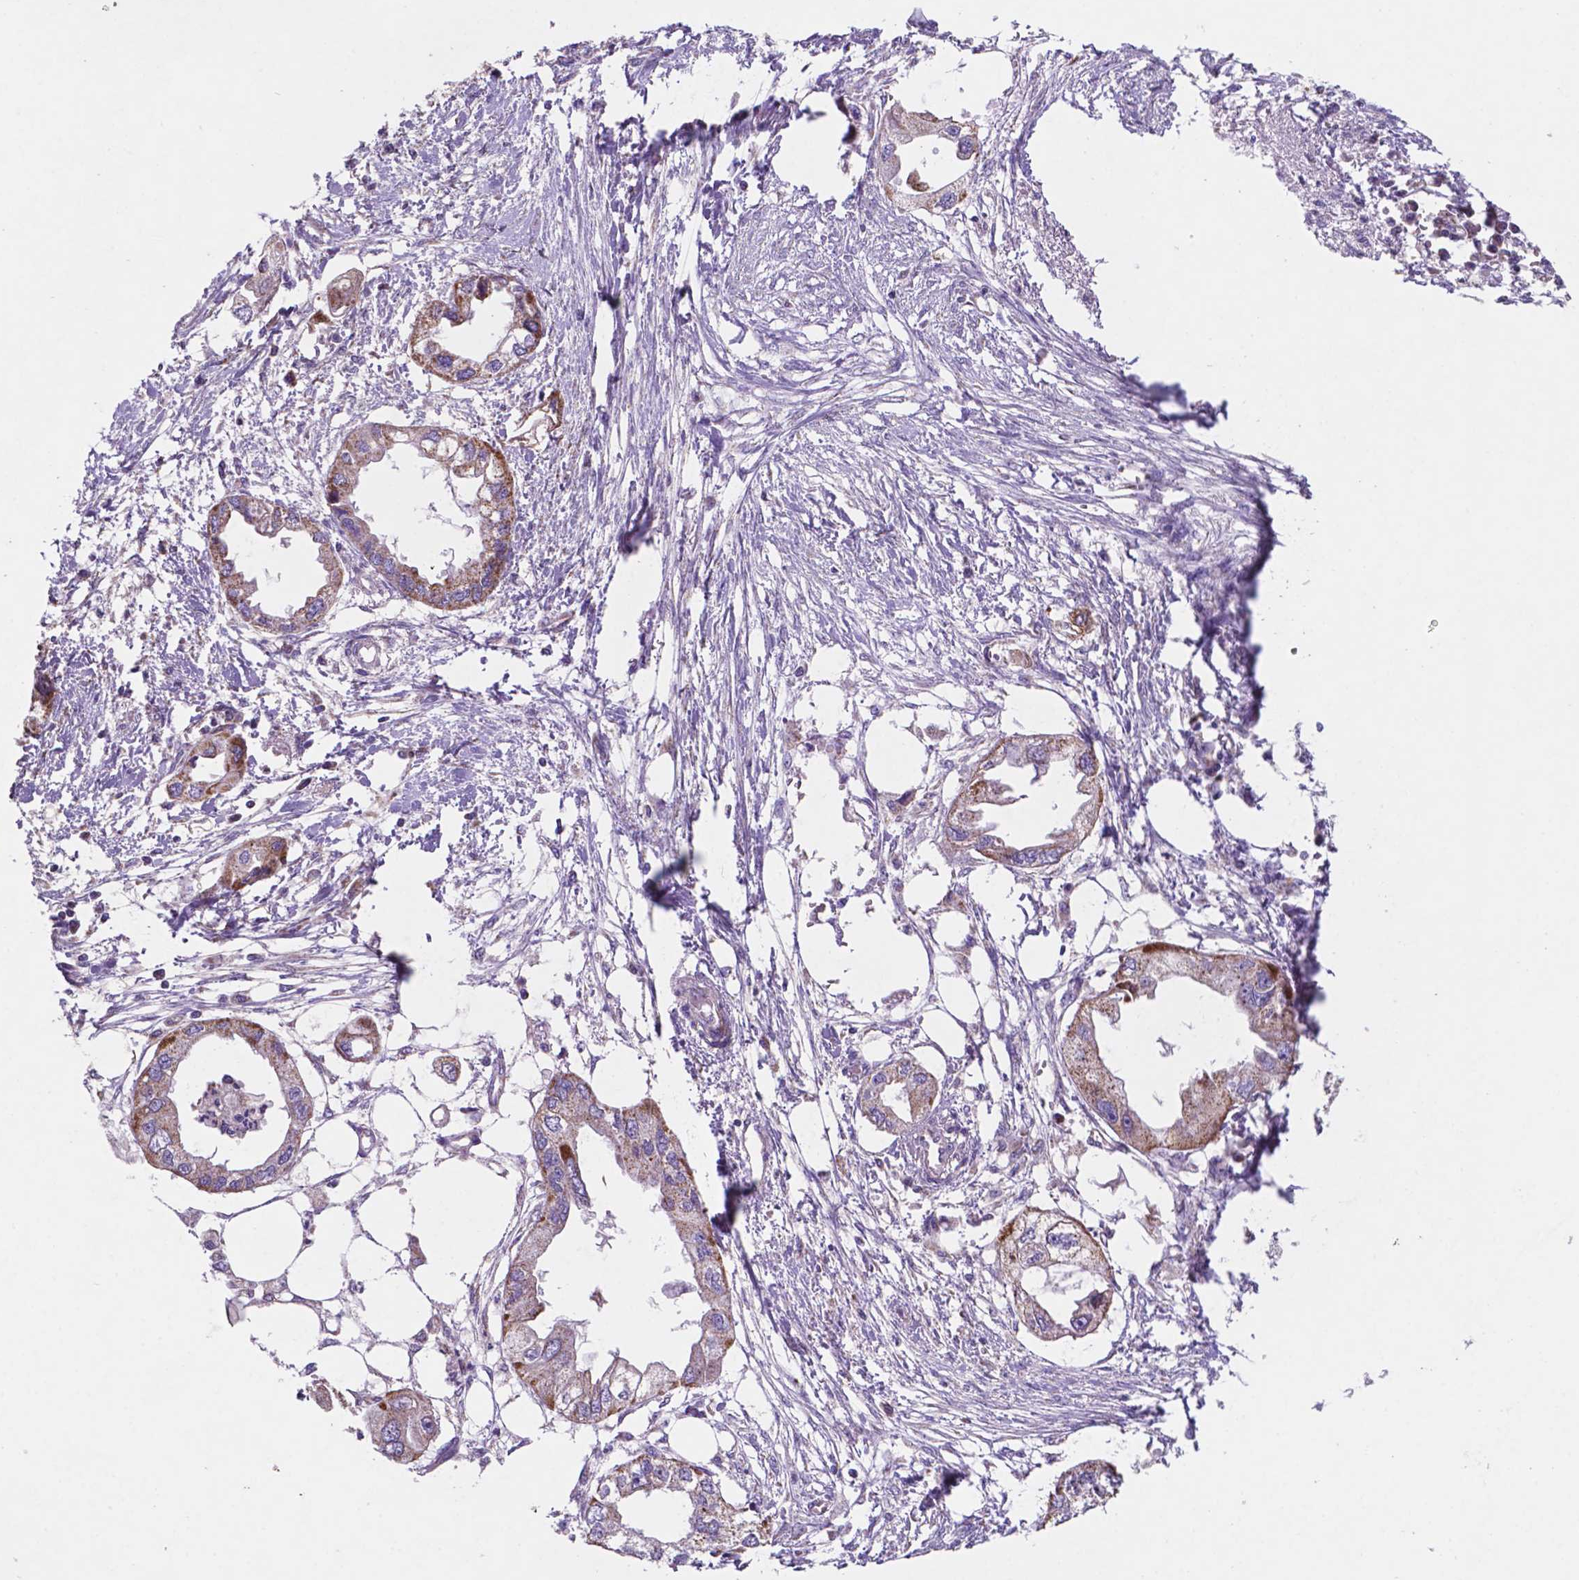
{"staining": {"intensity": "moderate", "quantity": "25%-75%", "location": "cytoplasmic/membranous"}, "tissue": "endometrial cancer", "cell_type": "Tumor cells", "image_type": "cancer", "snomed": [{"axis": "morphology", "description": "Adenocarcinoma, NOS"}, {"axis": "morphology", "description": "Adenocarcinoma, metastatic, NOS"}, {"axis": "topography", "description": "Adipose tissue"}, {"axis": "topography", "description": "Endometrium"}], "caption": "The photomicrograph exhibits immunohistochemical staining of endometrial cancer (metastatic adenocarcinoma). There is moderate cytoplasmic/membranous staining is seen in approximately 25%-75% of tumor cells.", "gene": "HSPD1", "patient": {"sex": "female", "age": 67}}